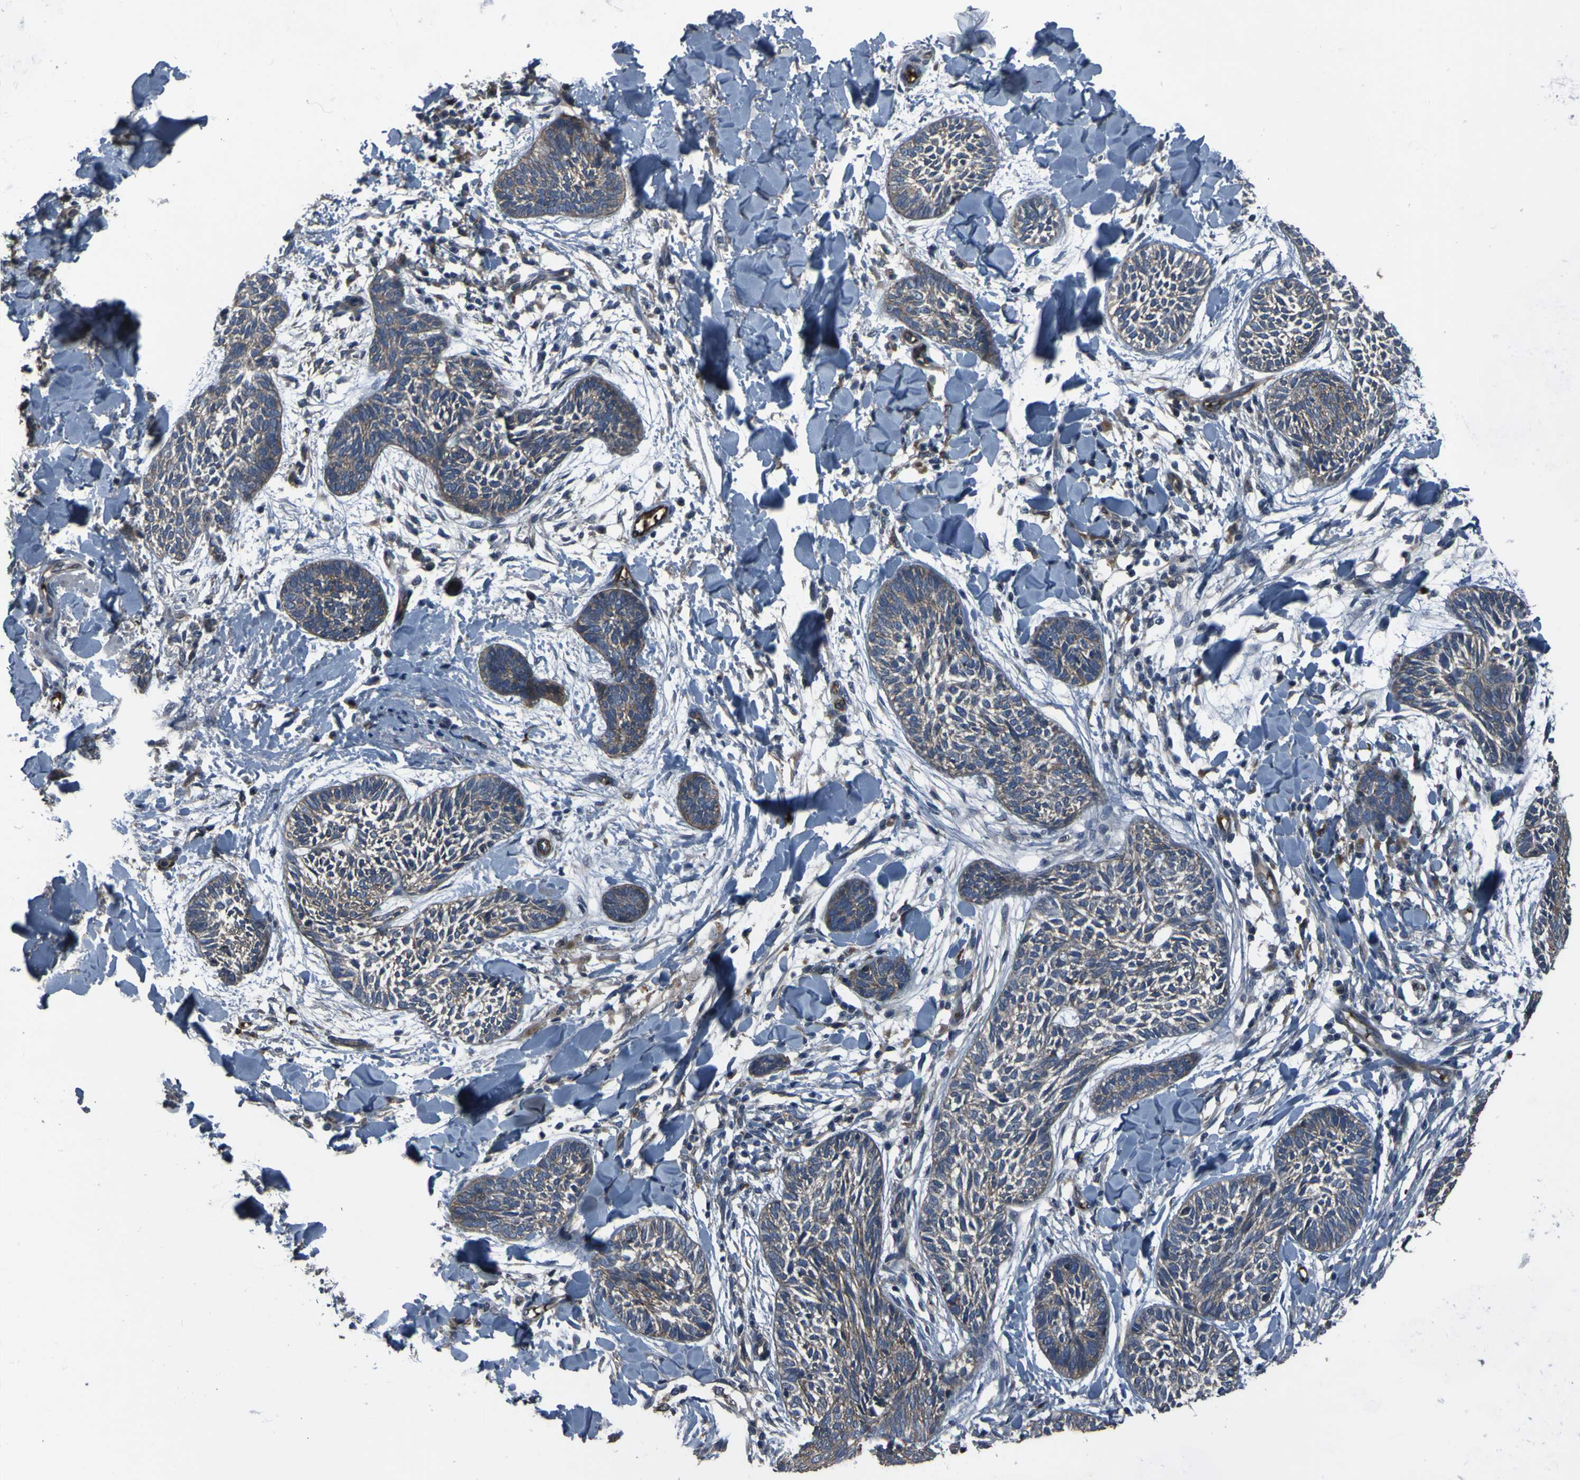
{"staining": {"intensity": "weak", "quantity": "25%-75%", "location": "cytoplasmic/membranous"}, "tissue": "skin cancer", "cell_type": "Tumor cells", "image_type": "cancer", "snomed": [{"axis": "morphology", "description": "Papilloma, NOS"}, {"axis": "morphology", "description": "Basal cell carcinoma"}, {"axis": "topography", "description": "Skin"}], "caption": "This is a micrograph of immunohistochemistry staining of basal cell carcinoma (skin), which shows weak staining in the cytoplasmic/membranous of tumor cells.", "gene": "GRAMD1A", "patient": {"sex": "male", "age": 87}}